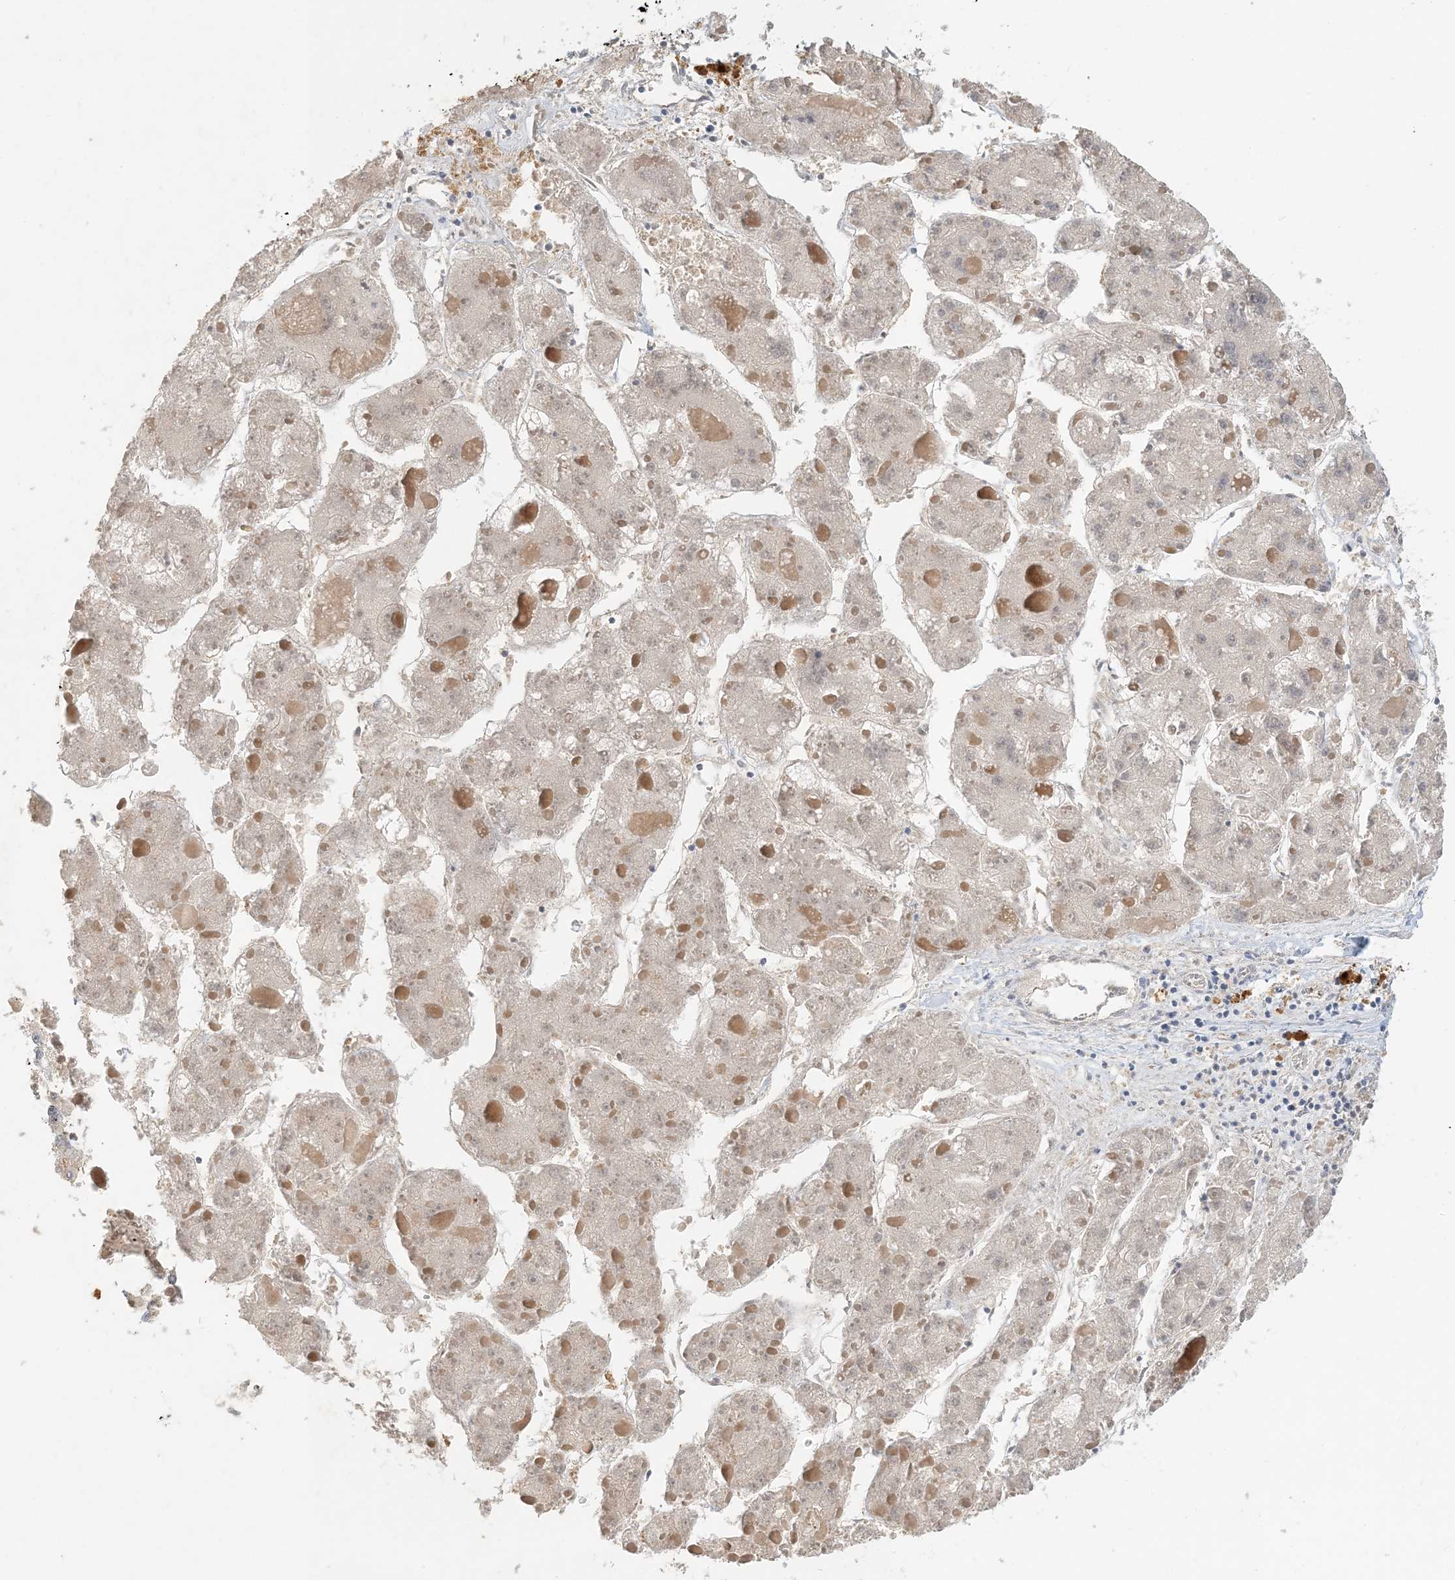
{"staining": {"intensity": "negative", "quantity": "none", "location": "none"}, "tissue": "liver cancer", "cell_type": "Tumor cells", "image_type": "cancer", "snomed": [{"axis": "morphology", "description": "Carcinoma, Hepatocellular, NOS"}, {"axis": "topography", "description": "Liver"}], "caption": "Hepatocellular carcinoma (liver) was stained to show a protein in brown. There is no significant staining in tumor cells.", "gene": "ZBTB3", "patient": {"sex": "female", "age": 73}}